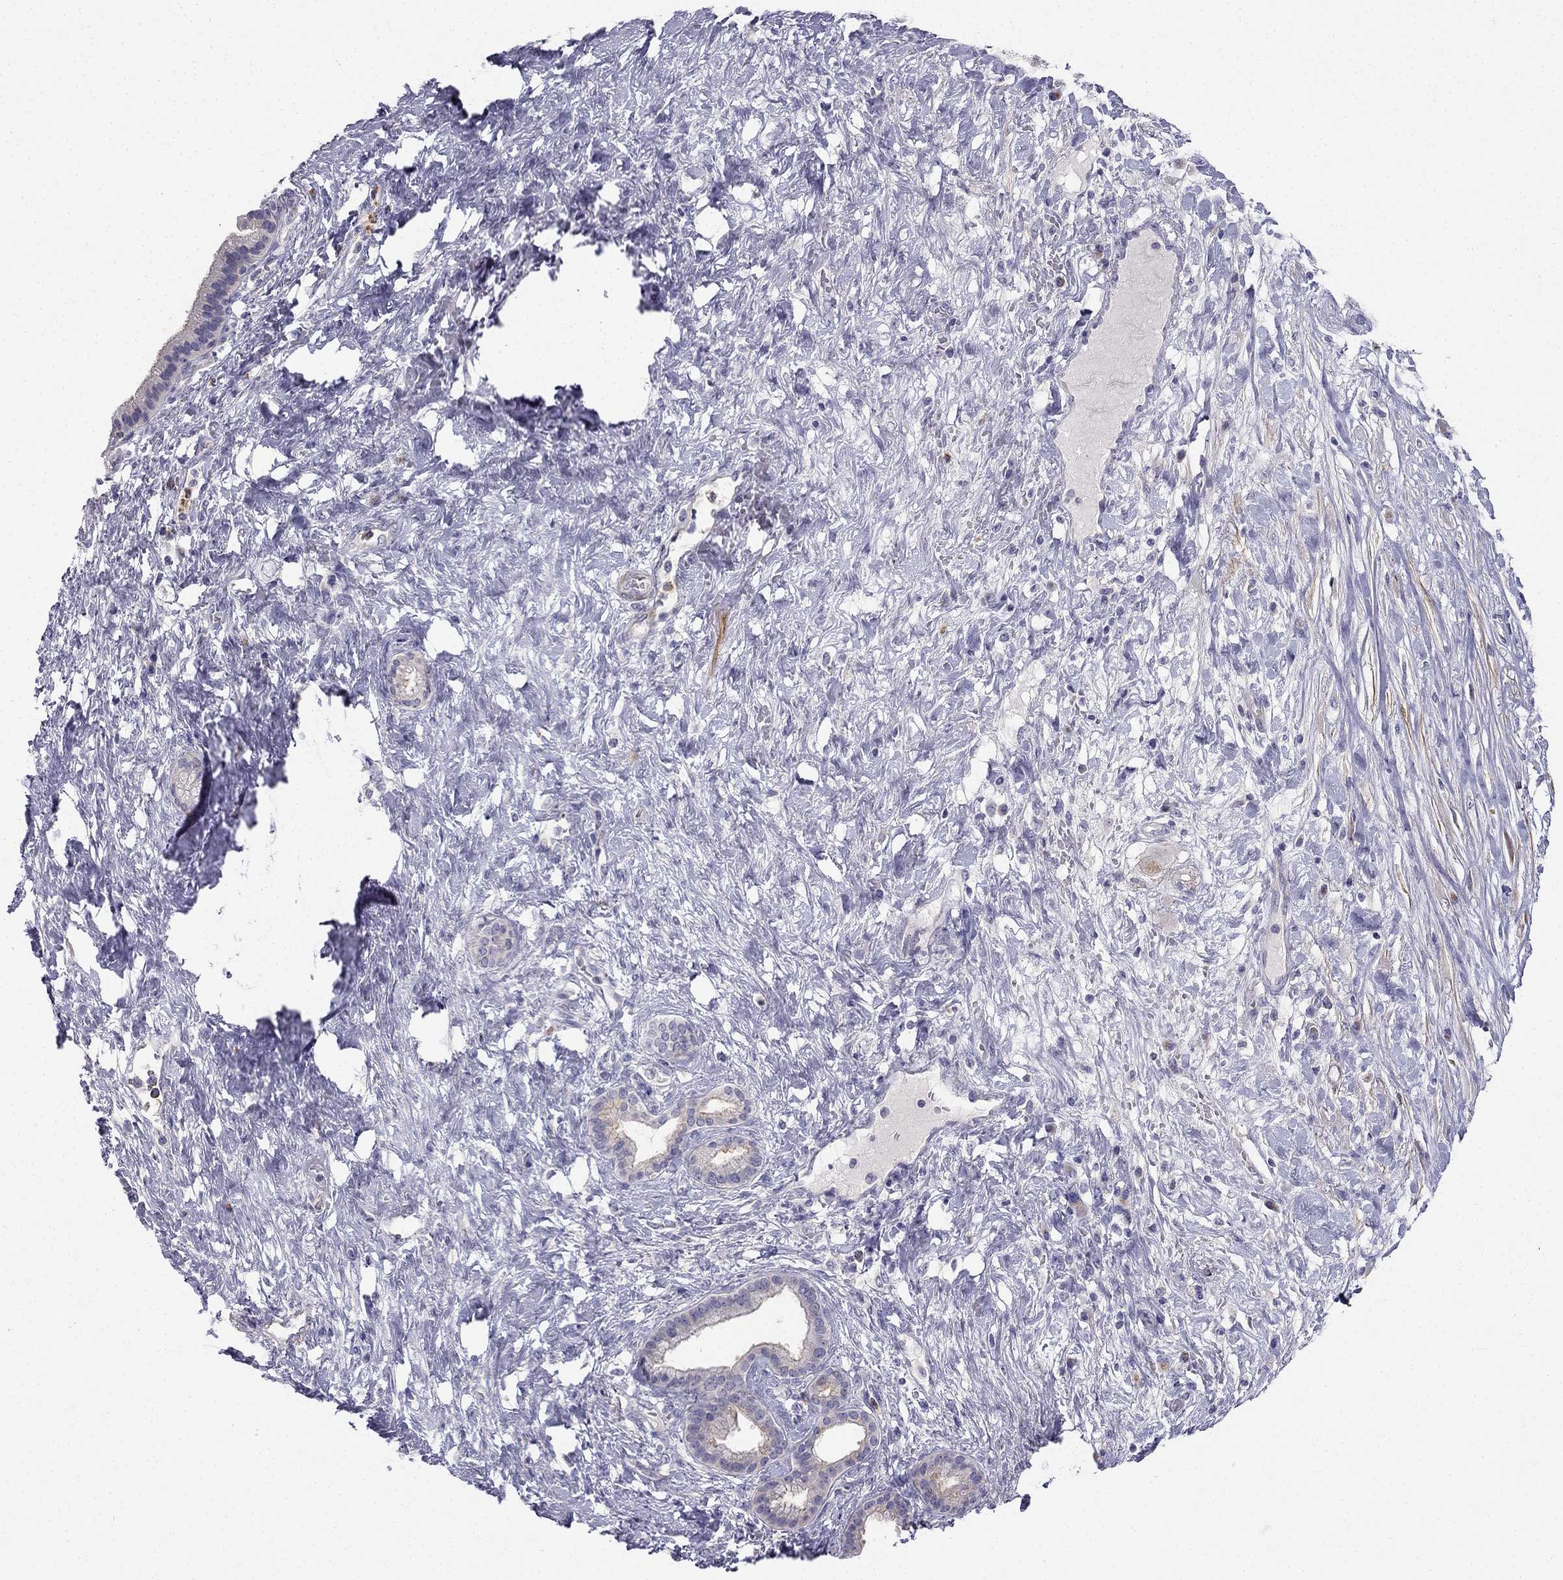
{"staining": {"intensity": "weak", "quantity": "25%-75%", "location": "cytoplasmic/membranous"}, "tissue": "pancreatic cancer", "cell_type": "Tumor cells", "image_type": "cancer", "snomed": [{"axis": "morphology", "description": "Adenocarcinoma, NOS"}, {"axis": "topography", "description": "Pancreas"}], "caption": "IHC (DAB (3,3'-diaminobenzidine)) staining of pancreatic cancer (adenocarcinoma) displays weak cytoplasmic/membranous protein expression in about 25%-75% of tumor cells. (DAB IHC, brown staining for protein, blue staining for nuclei).", "gene": "C16orf89", "patient": {"sex": "male", "age": 44}}